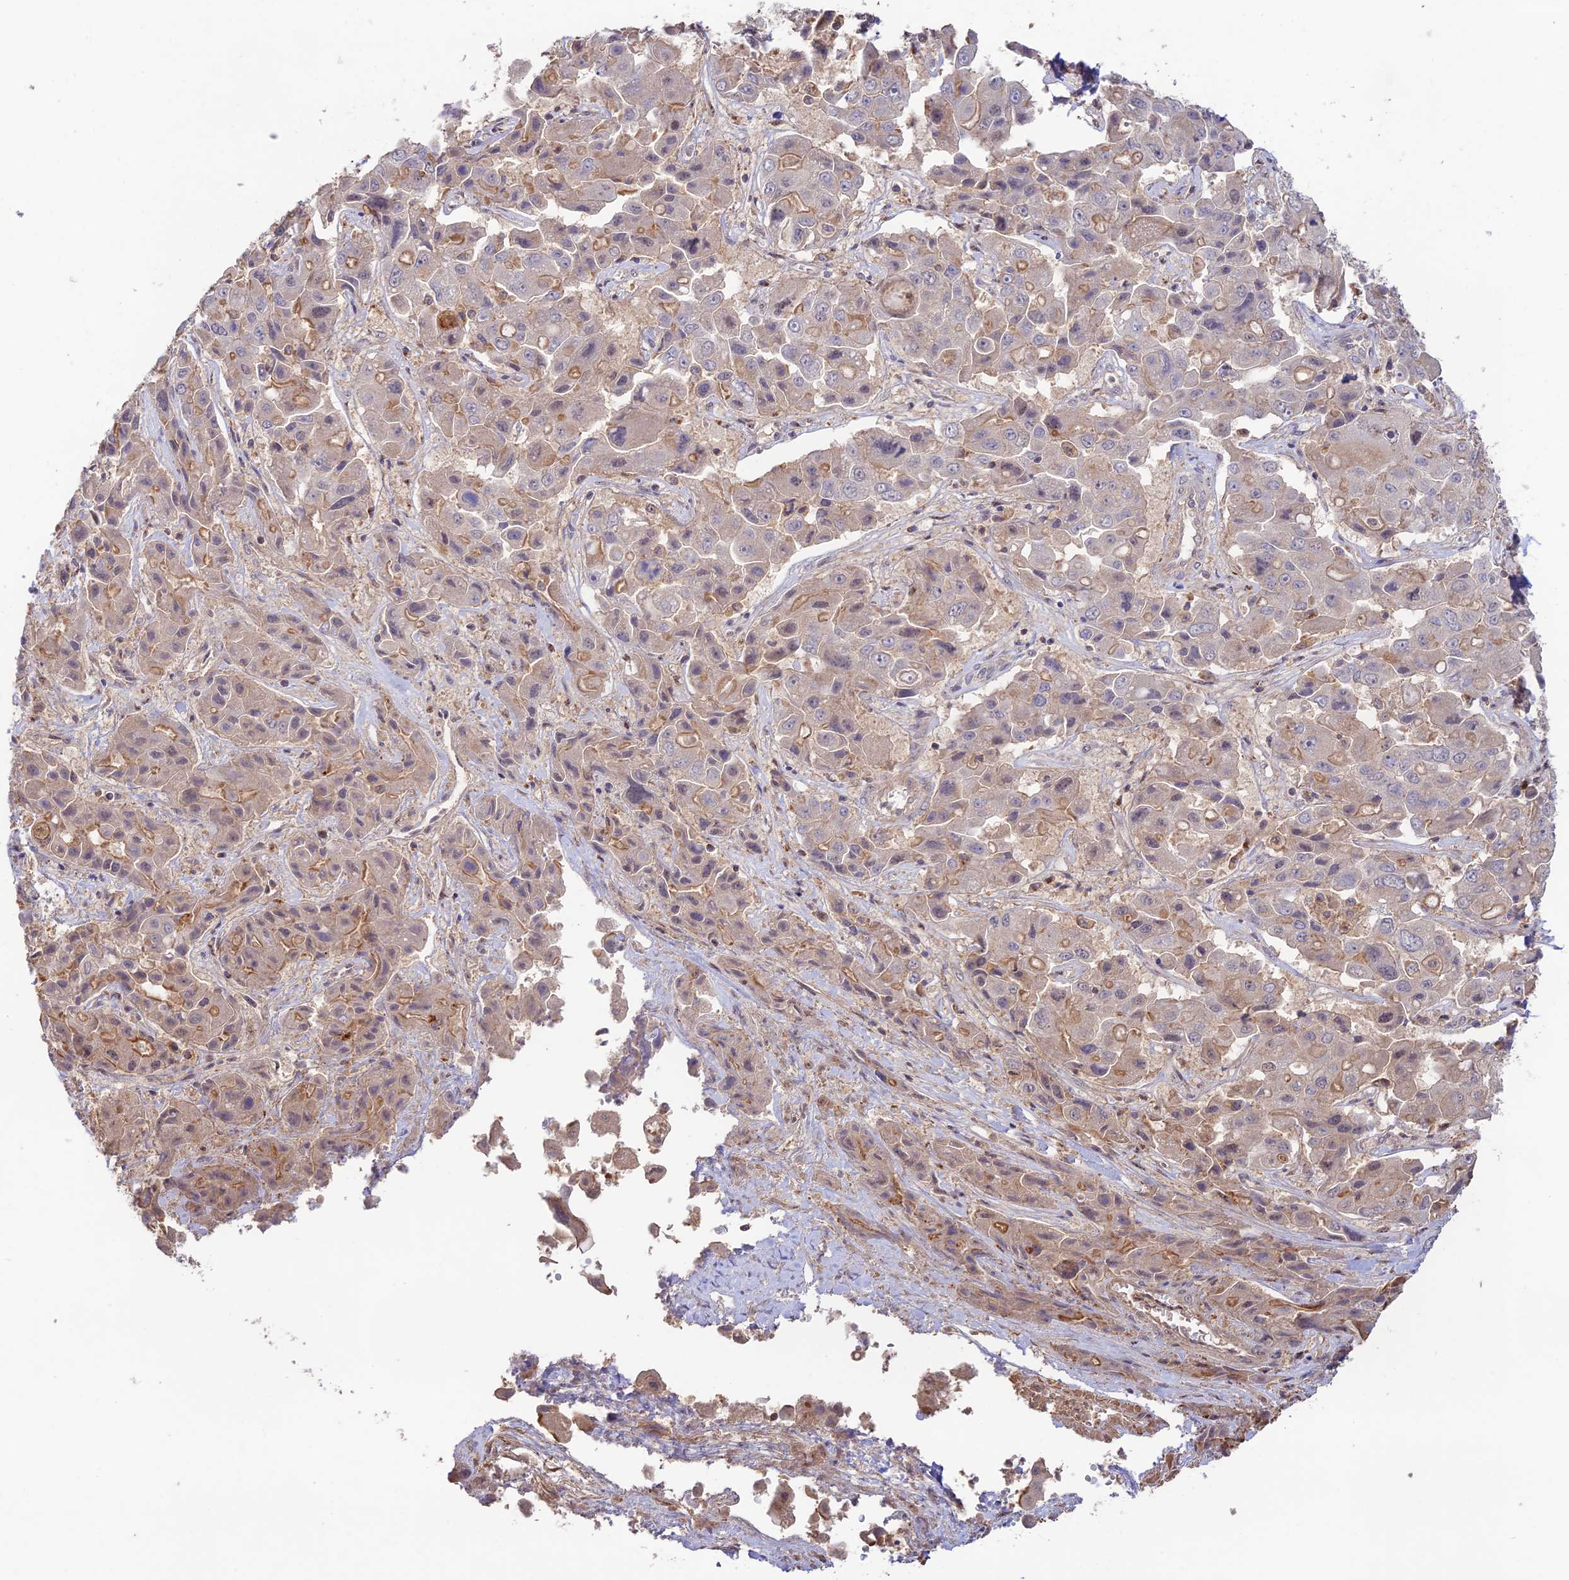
{"staining": {"intensity": "weak", "quantity": ">75%", "location": "cytoplasmic/membranous"}, "tissue": "liver cancer", "cell_type": "Tumor cells", "image_type": "cancer", "snomed": [{"axis": "morphology", "description": "Cholangiocarcinoma"}, {"axis": "topography", "description": "Liver"}], "caption": "Immunohistochemical staining of liver cholangiocarcinoma displays low levels of weak cytoplasmic/membranous protein positivity in approximately >75% of tumor cells.", "gene": "CLCF1", "patient": {"sex": "male", "age": 67}}